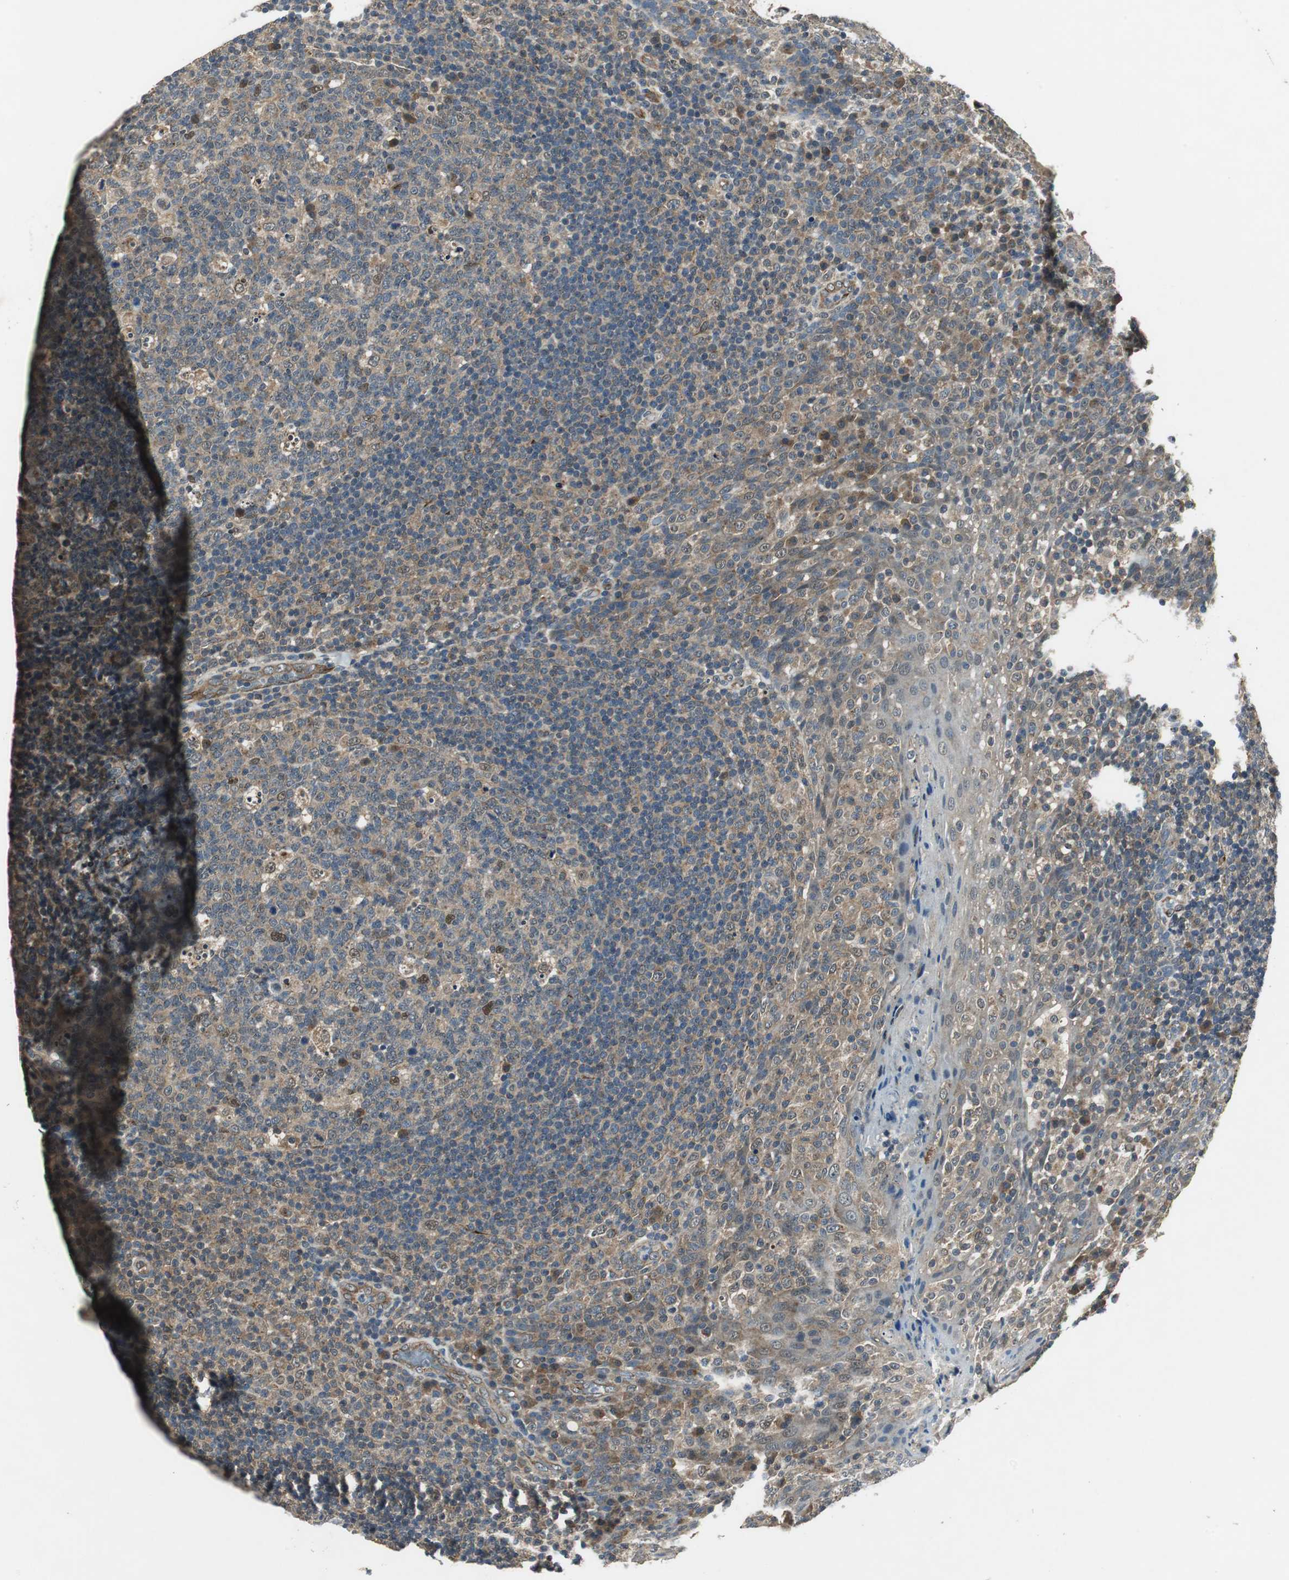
{"staining": {"intensity": "weak", "quantity": ">75%", "location": "cytoplasmic/membranous"}, "tissue": "tonsil", "cell_type": "Germinal center cells", "image_type": "normal", "snomed": [{"axis": "morphology", "description": "Normal tissue, NOS"}, {"axis": "topography", "description": "Tonsil"}], "caption": "Immunohistochemical staining of unremarkable tonsil reveals low levels of weak cytoplasmic/membranous positivity in approximately >75% of germinal center cells.", "gene": "PSMB4", "patient": {"sex": "male", "age": 17}}